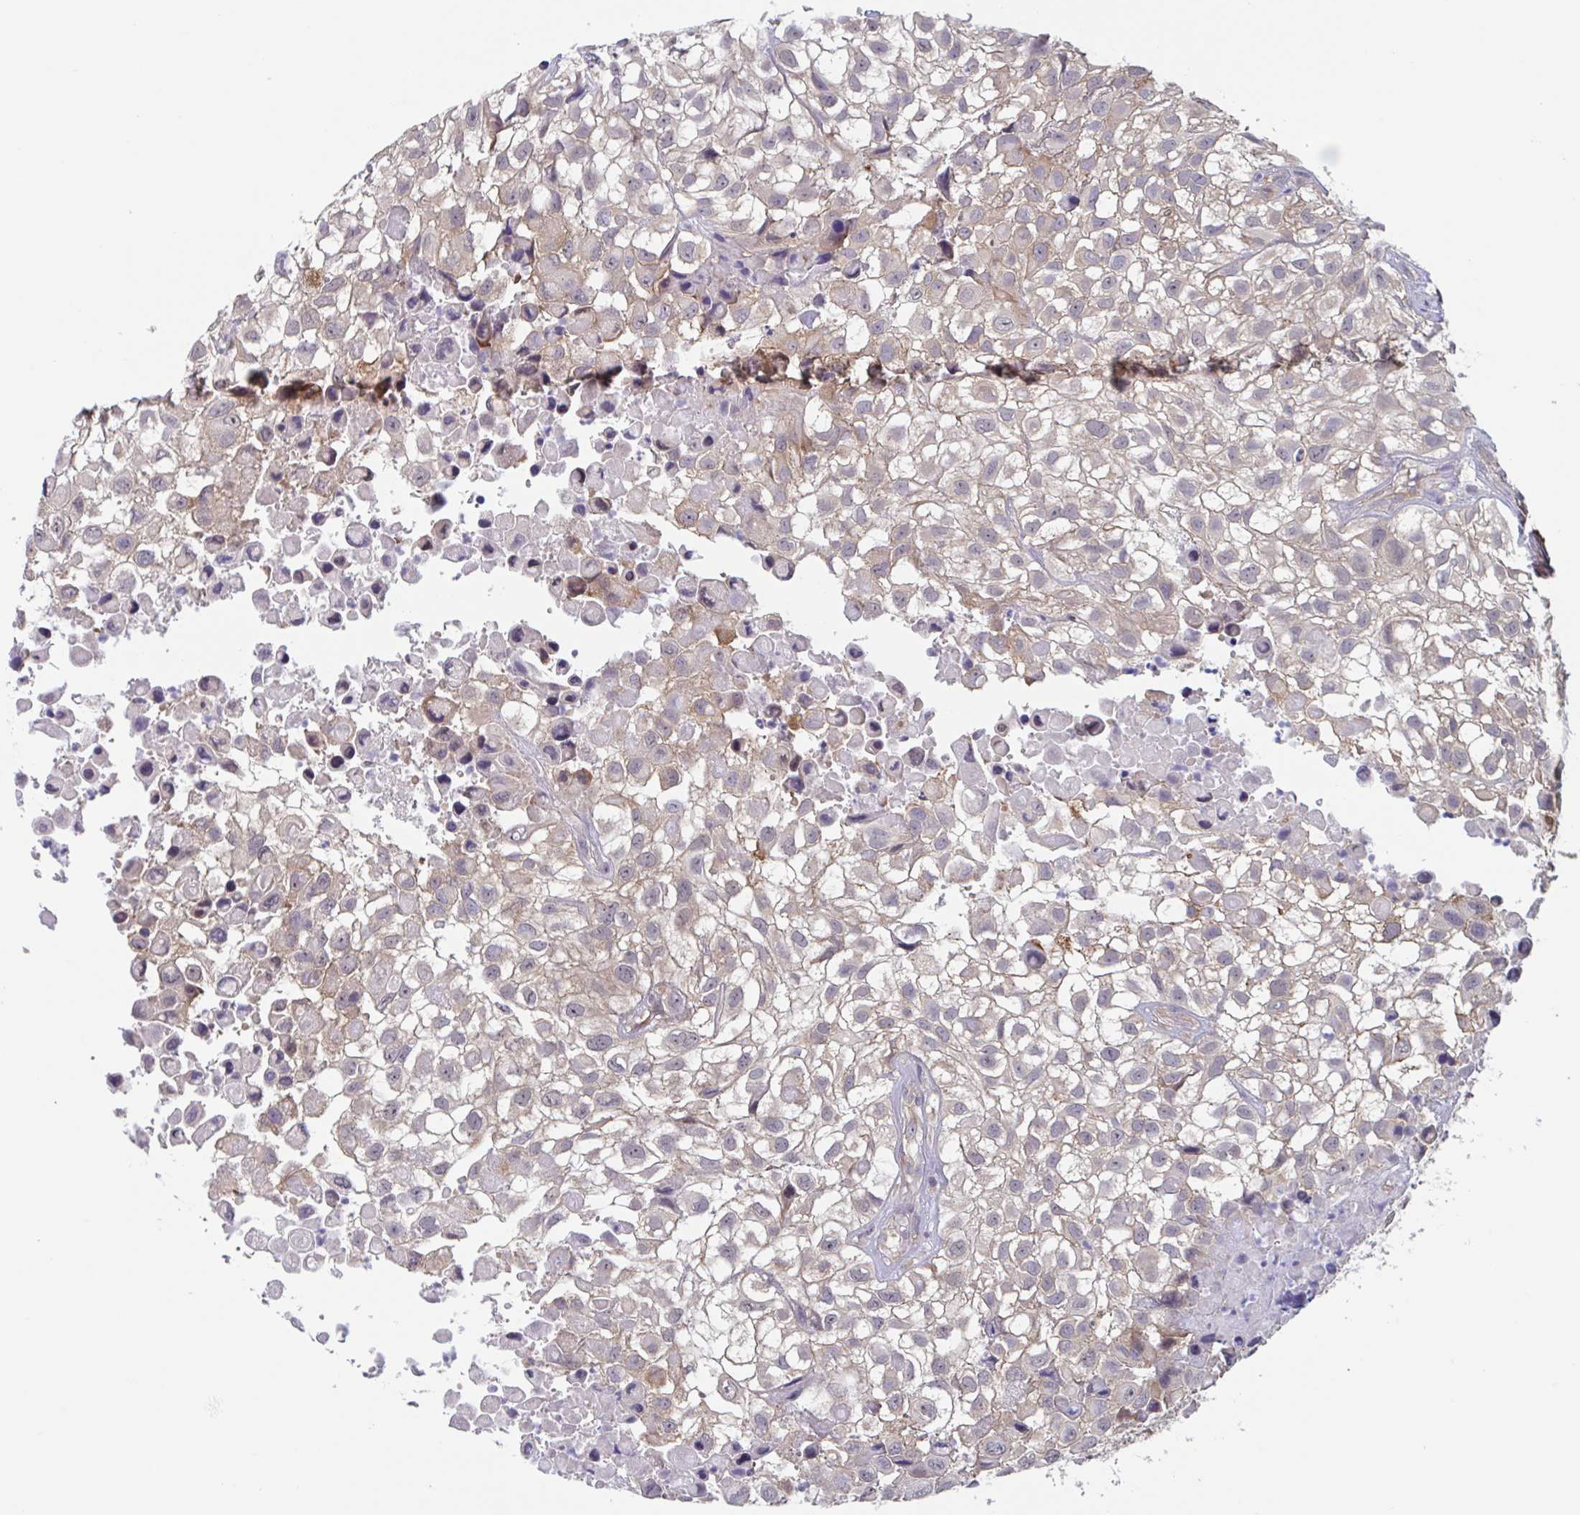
{"staining": {"intensity": "moderate", "quantity": "25%-75%", "location": "cytoplasmic/membranous"}, "tissue": "urothelial cancer", "cell_type": "Tumor cells", "image_type": "cancer", "snomed": [{"axis": "morphology", "description": "Urothelial carcinoma, High grade"}, {"axis": "topography", "description": "Urinary bladder"}], "caption": "IHC image of neoplastic tissue: urothelial cancer stained using IHC exhibits medium levels of moderate protein expression localized specifically in the cytoplasmic/membranous of tumor cells, appearing as a cytoplasmic/membranous brown color.", "gene": "SNX8", "patient": {"sex": "male", "age": 56}}